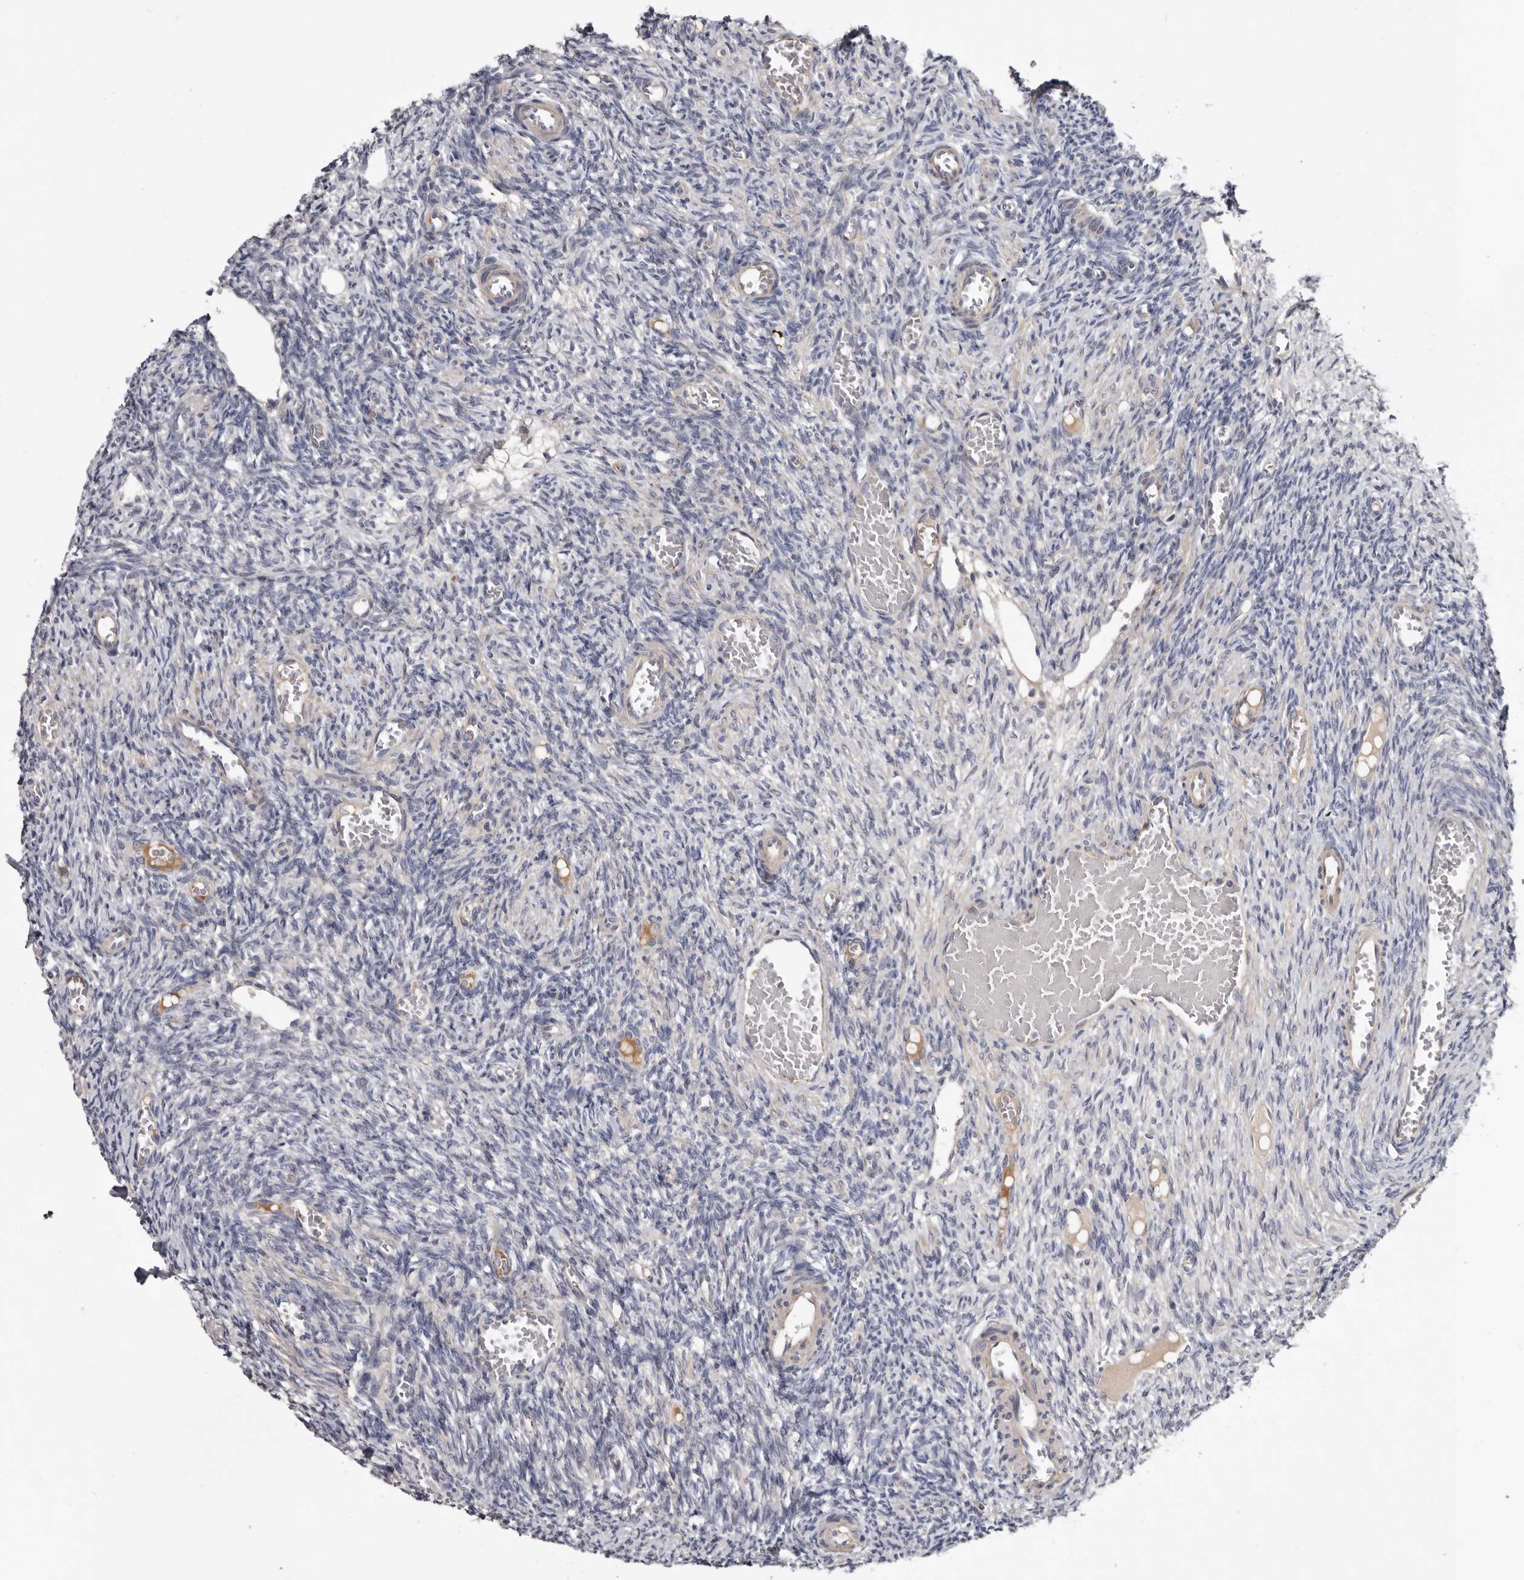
{"staining": {"intensity": "negative", "quantity": "none", "location": "none"}, "tissue": "ovary", "cell_type": "Ovarian stroma cells", "image_type": "normal", "snomed": [{"axis": "morphology", "description": "Normal tissue, NOS"}, {"axis": "topography", "description": "Ovary"}], "caption": "This is a image of immunohistochemistry staining of normal ovary, which shows no positivity in ovarian stroma cells. The staining was performed using DAB to visualize the protein expression in brown, while the nuclei were stained in blue with hematoxylin (Magnification: 20x).", "gene": "SPTA1", "patient": {"sex": "female", "age": 27}}